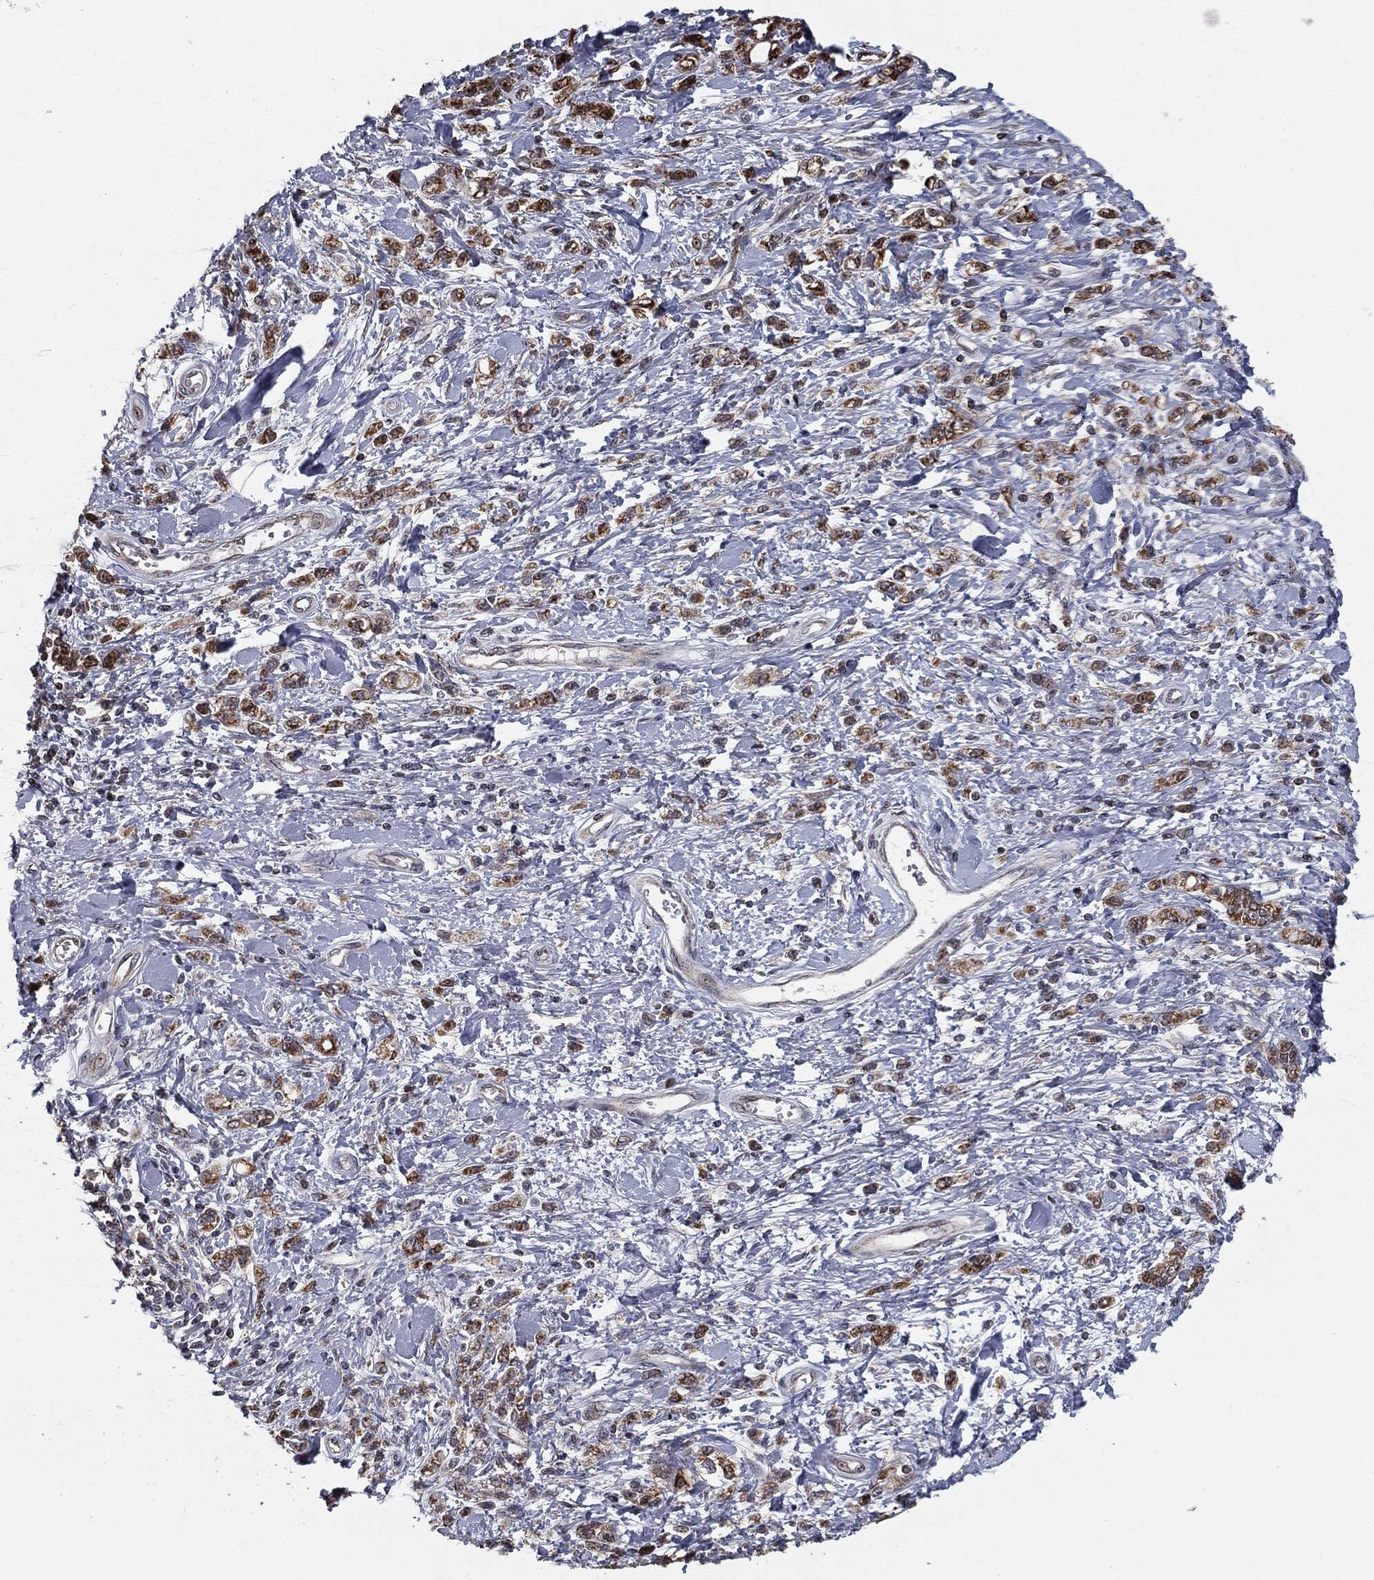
{"staining": {"intensity": "strong", "quantity": ">75%", "location": "cytoplasmic/membranous,nuclear"}, "tissue": "stomach cancer", "cell_type": "Tumor cells", "image_type": "cancer", "snomed": [{"axis": "morphology", "description": "Adenocarcinoma, NOS"}, {"axis": "topography", "description": "Stomach"}], "caption": "Immunohistochemical staining of stomach cancer shows high levels of strong cytoplasmic/membranous and nuclear expression in about >75% of tumor cells. Ihc stains the protein in brown and the nuclei are stained blue.", "gene": "CHCHD2", "patient": {"sex": "male", "age": 77}}